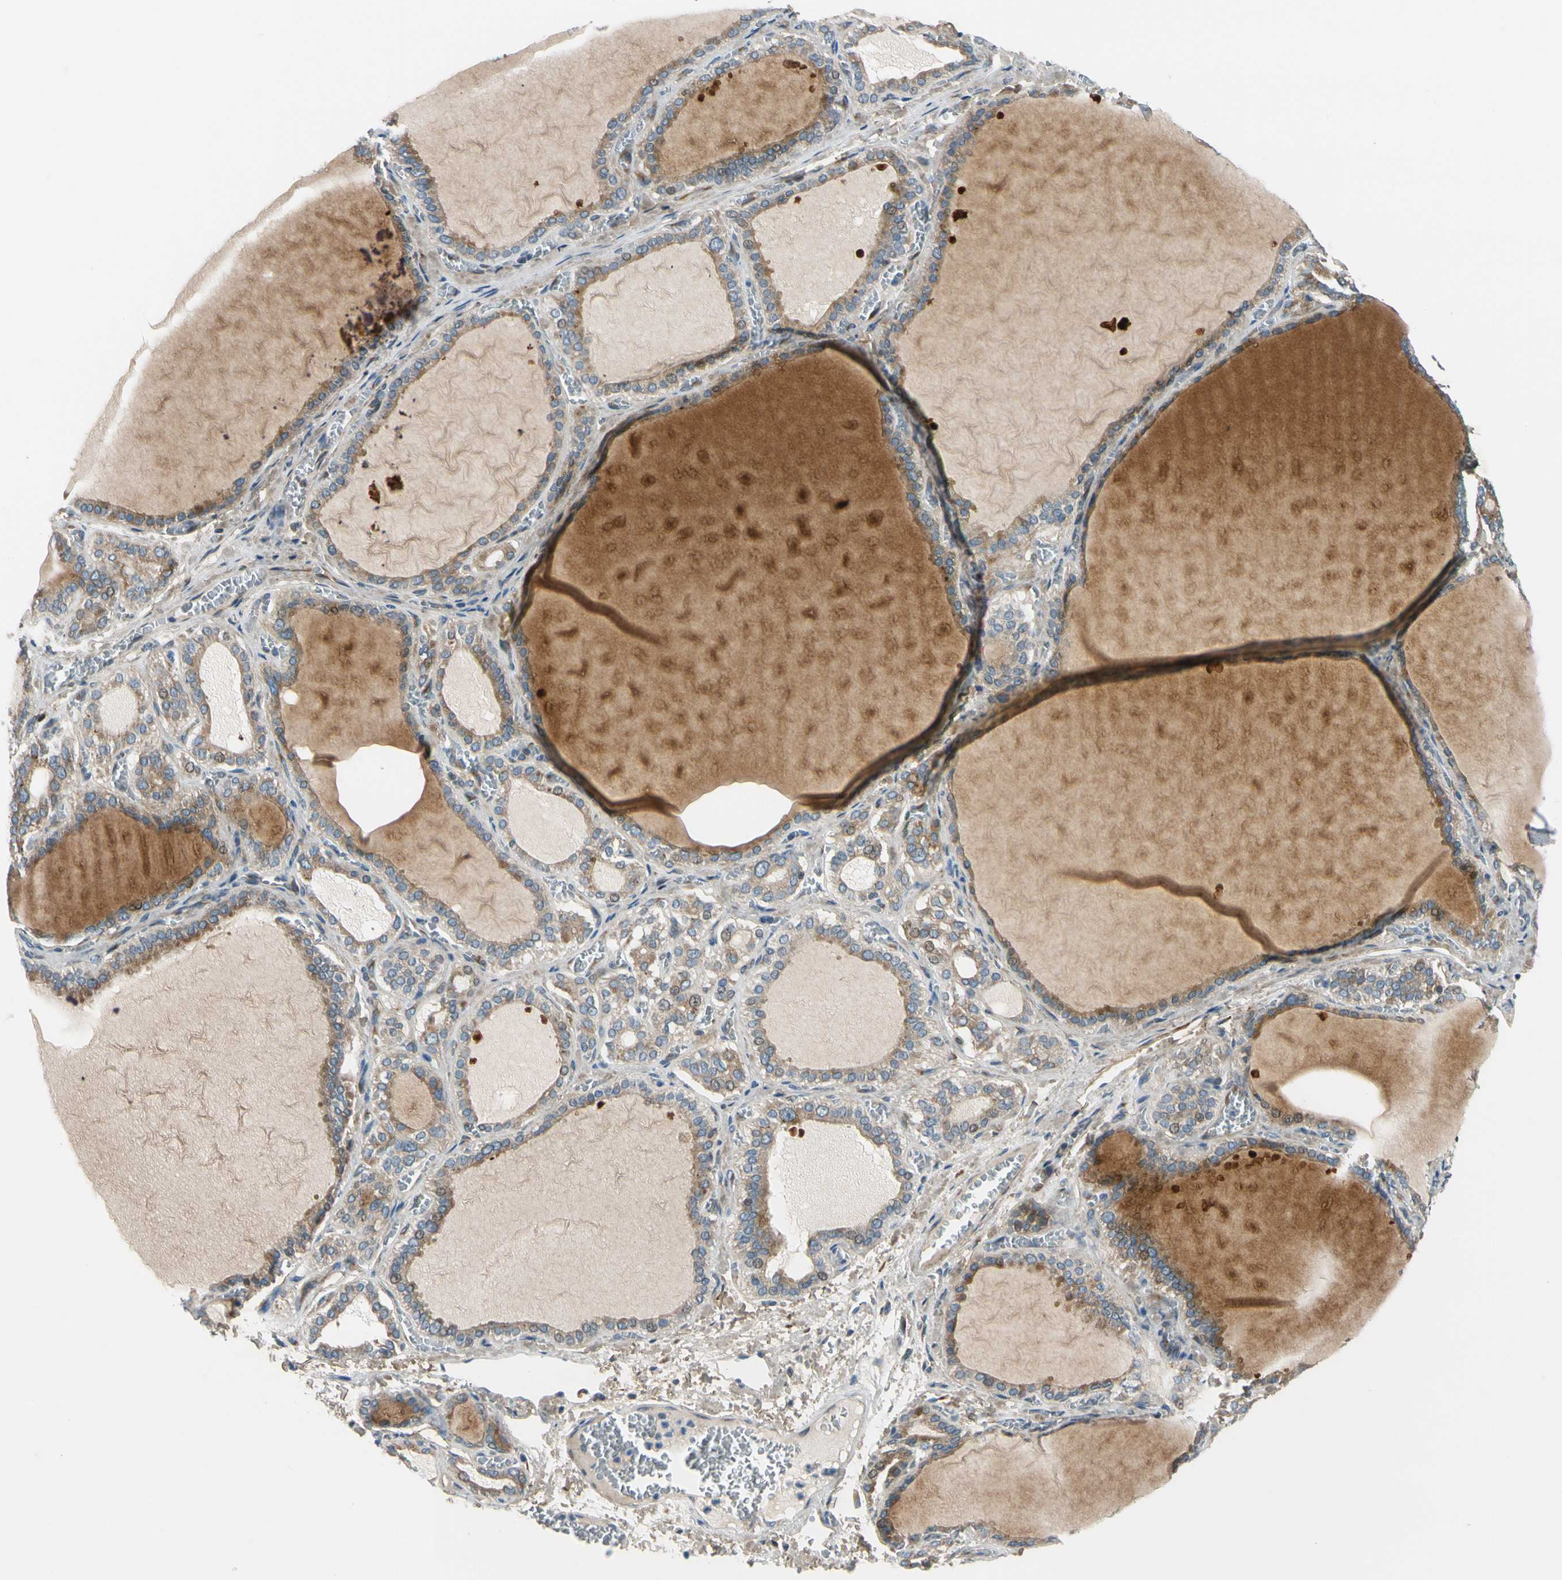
{"staining": {"intensity": "moderate", "quantity": ">75%", "location": "cytoplasmic/membranous"}, "tissue": "thyroid gland", "cell_type": "Glandular cells", "image_type": "normal", "snomed": [{"axis": "morphology", "description": "Normal tissue, NOS"}, {"axis": "topography", "description": "Thyroid gland"}], "caption": "IHC staining of benign thyroid gland, which exhibits medium levels of moderate cytoplasmic/membranous staining in approximately >75% of glandular cells indicating moderate cytoplasmic/membranous protein staining. The staining was performed using DAB (3,3'-diaminobenzidine) (brown) for protein detection and nuclei were counterstained in hematoxylin (blue).", "gene": "MST1R", "patient": {"sex": "female", "age": 55}}